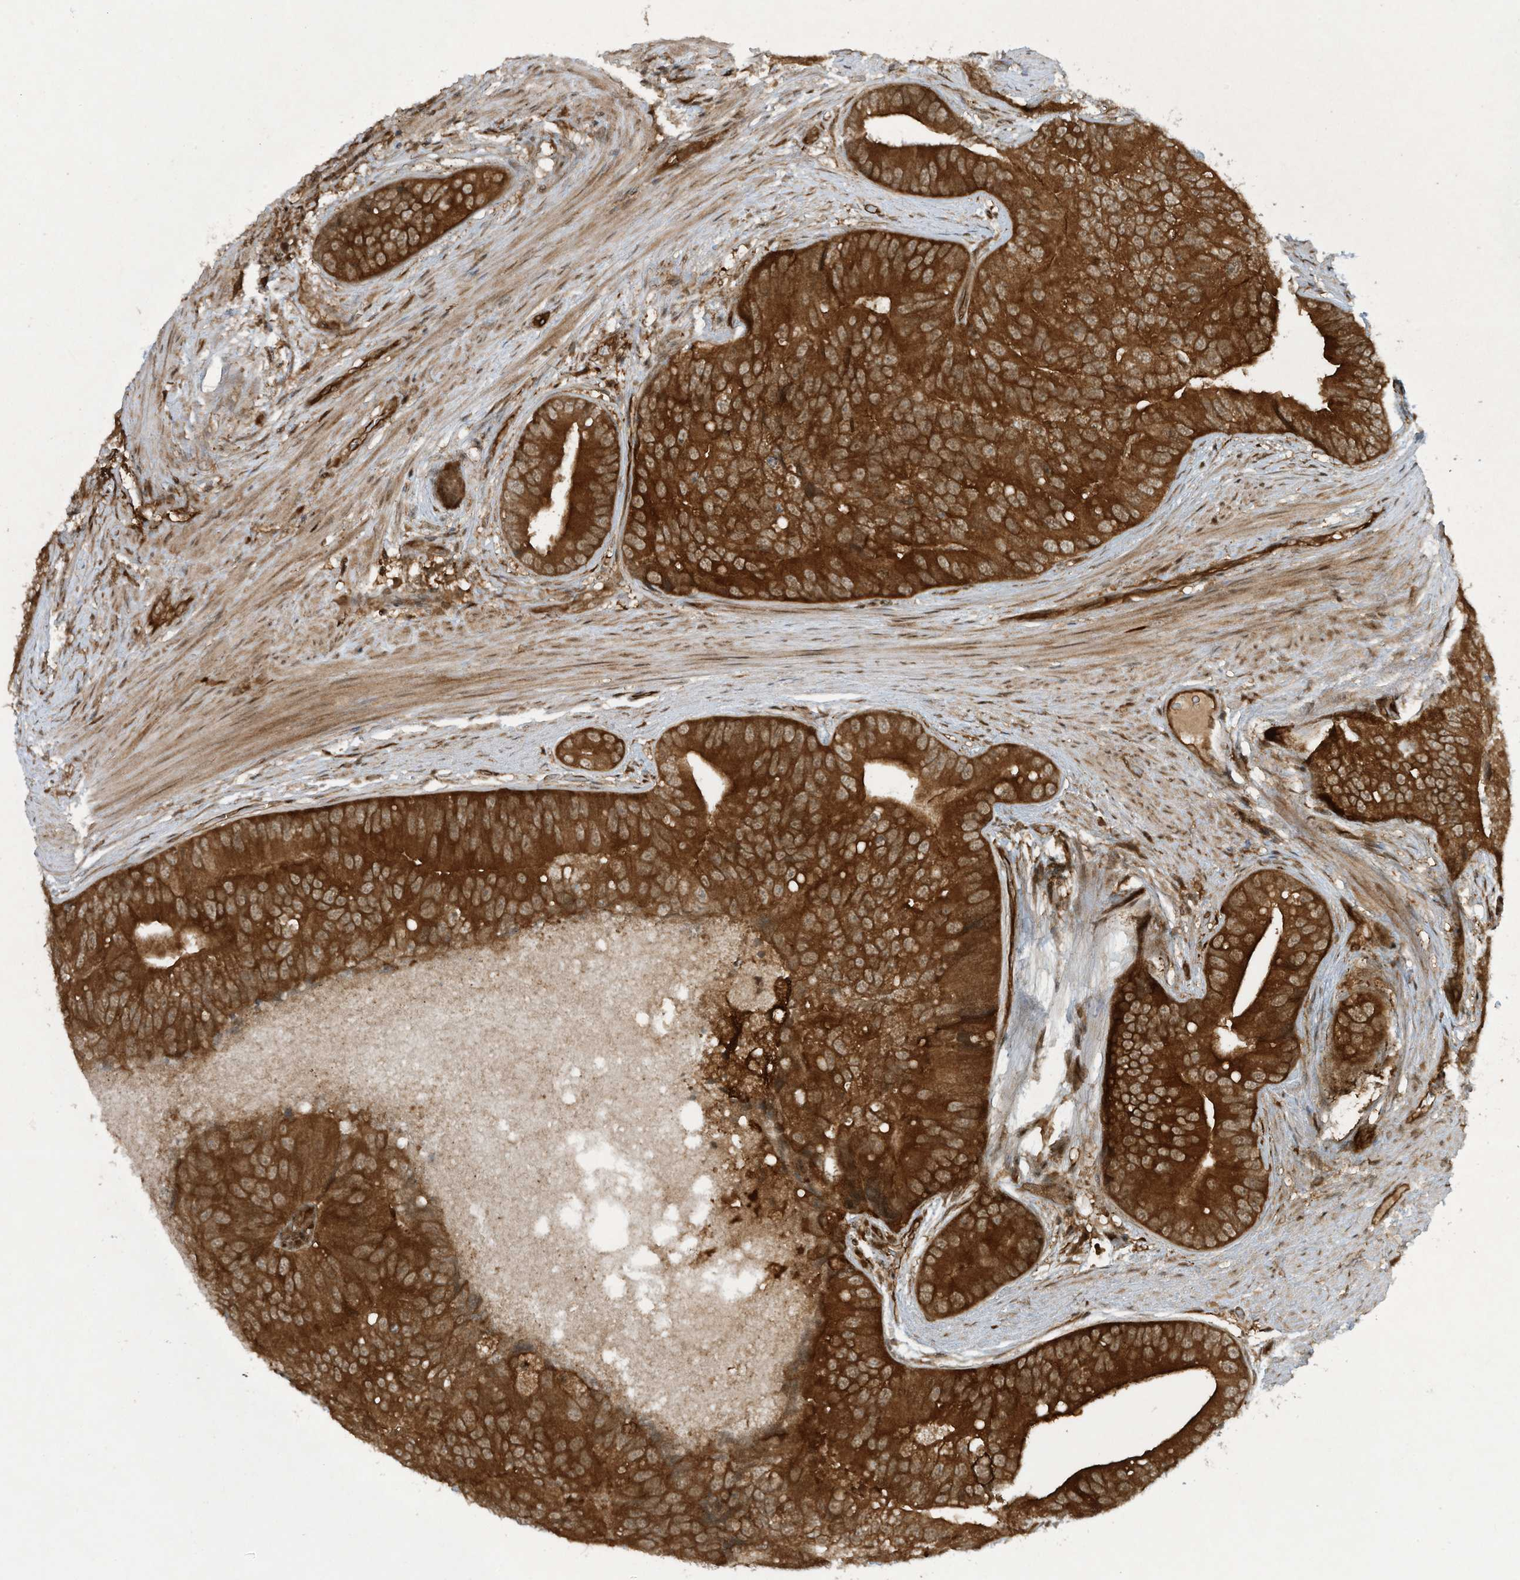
{"staining": {"intensity": "strong", "quantity": ">75%", "location": "cytoplasmic/membranous"}, "tissue": "prostate cancer", "cell_type": "Tumor cells", "image_type": "cancer", "snomed": [{"axis": "morphology", "description": "Adenocarcinoma, High grade"}, {"axis": "topography", "description": "Prostate"}], "caption": "Prostate cancer stained for a protein demonstrates strong cytoplasmic/membranous positivity in tumor cells.", "gene": "CERT1", "patient": {"sex": "male", "age": 70}}